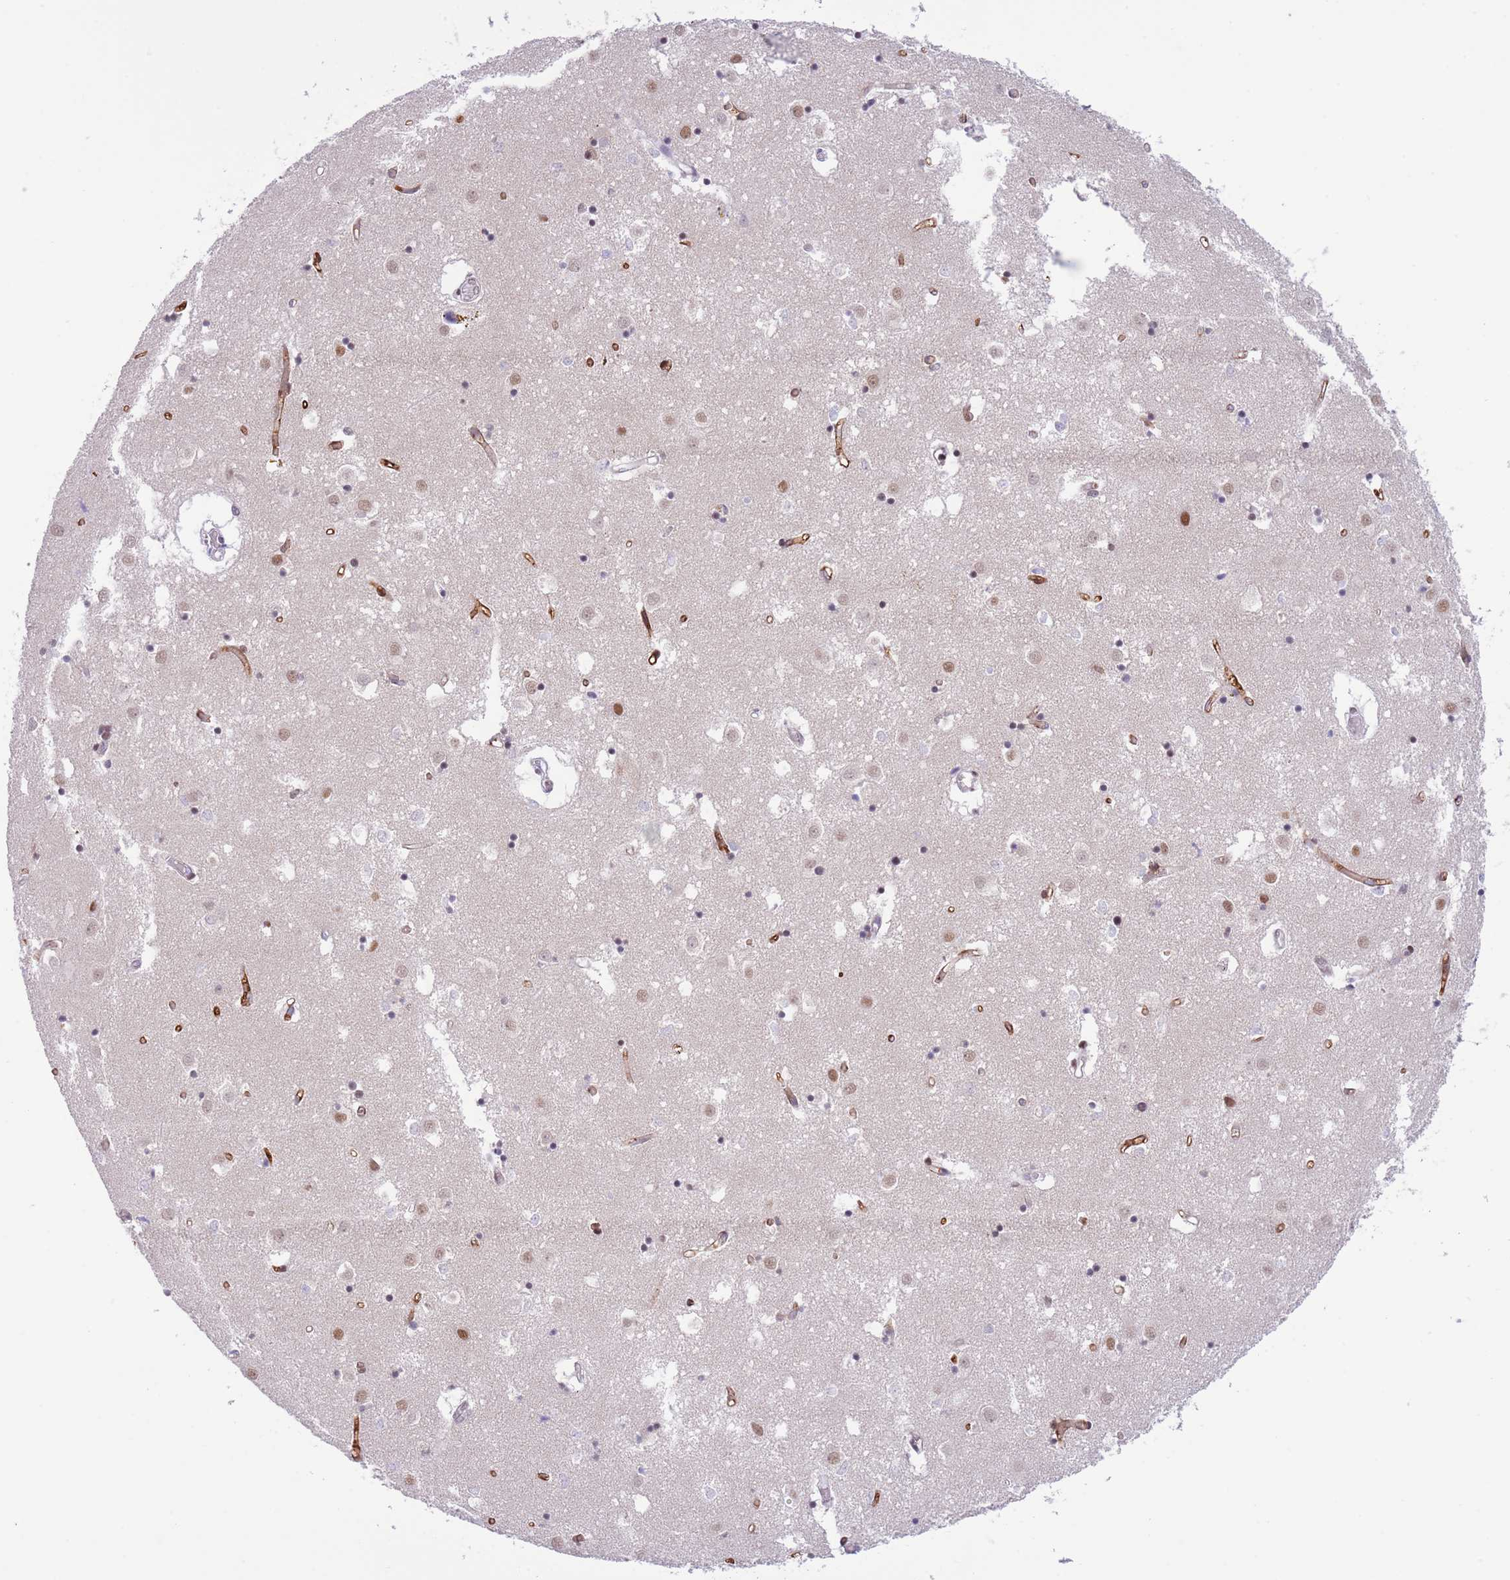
{"staining": {"intensity": "moderate", "quantity": "<25%", "location": "nuclear"}, "tissue": "caudate", "cell_type": "Glial cells", "image_type": "normal", "snomed": [{"axis": "morphology", "description": "Normal tissue, NOS"}, {"axis": "topography", "description": "Lateral ventricle wall"}], "caption": "Caudate stained with immunohistochemistry displays moderate nuclear staining in approximately <25% of glial cells.", "gene": "RFX1", "patient": {"sex": "male", "age": 70}}